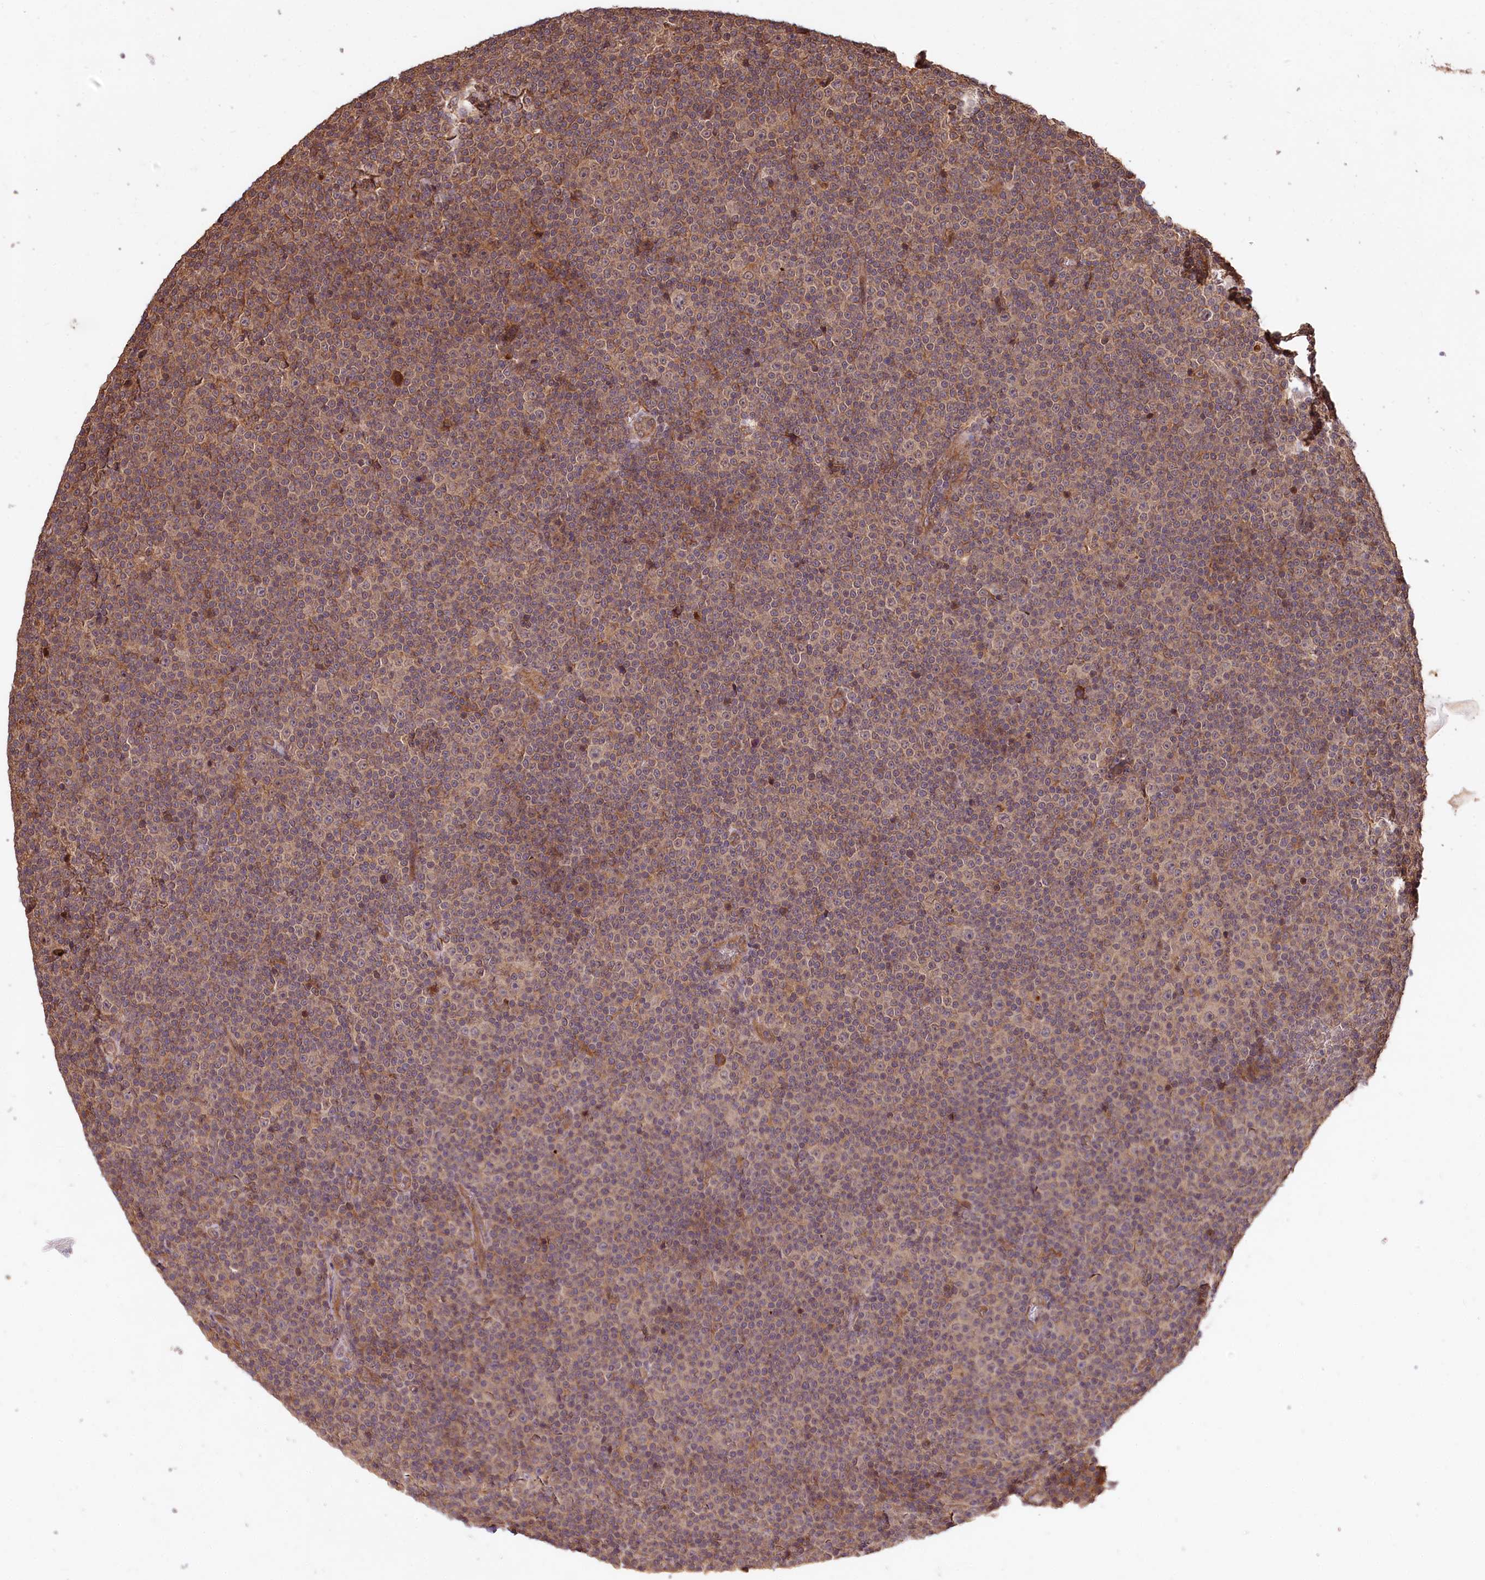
{"staining": {"intensity": "weak", "quantity": "25%-75%", "location": "cytoplasmic/membranous"}, "tissue": "lymphoma", "cell_type": "Tumor cells", "image_type": "cancer", "snomed": [{"axis": "morphology", "description": "Malignant lymphoma, non-Hodgkin's type, Low grade"}, {"axis": "topography", "description": "Lymph node"}], "caption": "Weak cytoplasmic/membranous staining is seen in about 25%-75% of tumor cells in lymphoma.", "gene": "MCF2L2", "patient": {"sex": "female", "age": 67}}